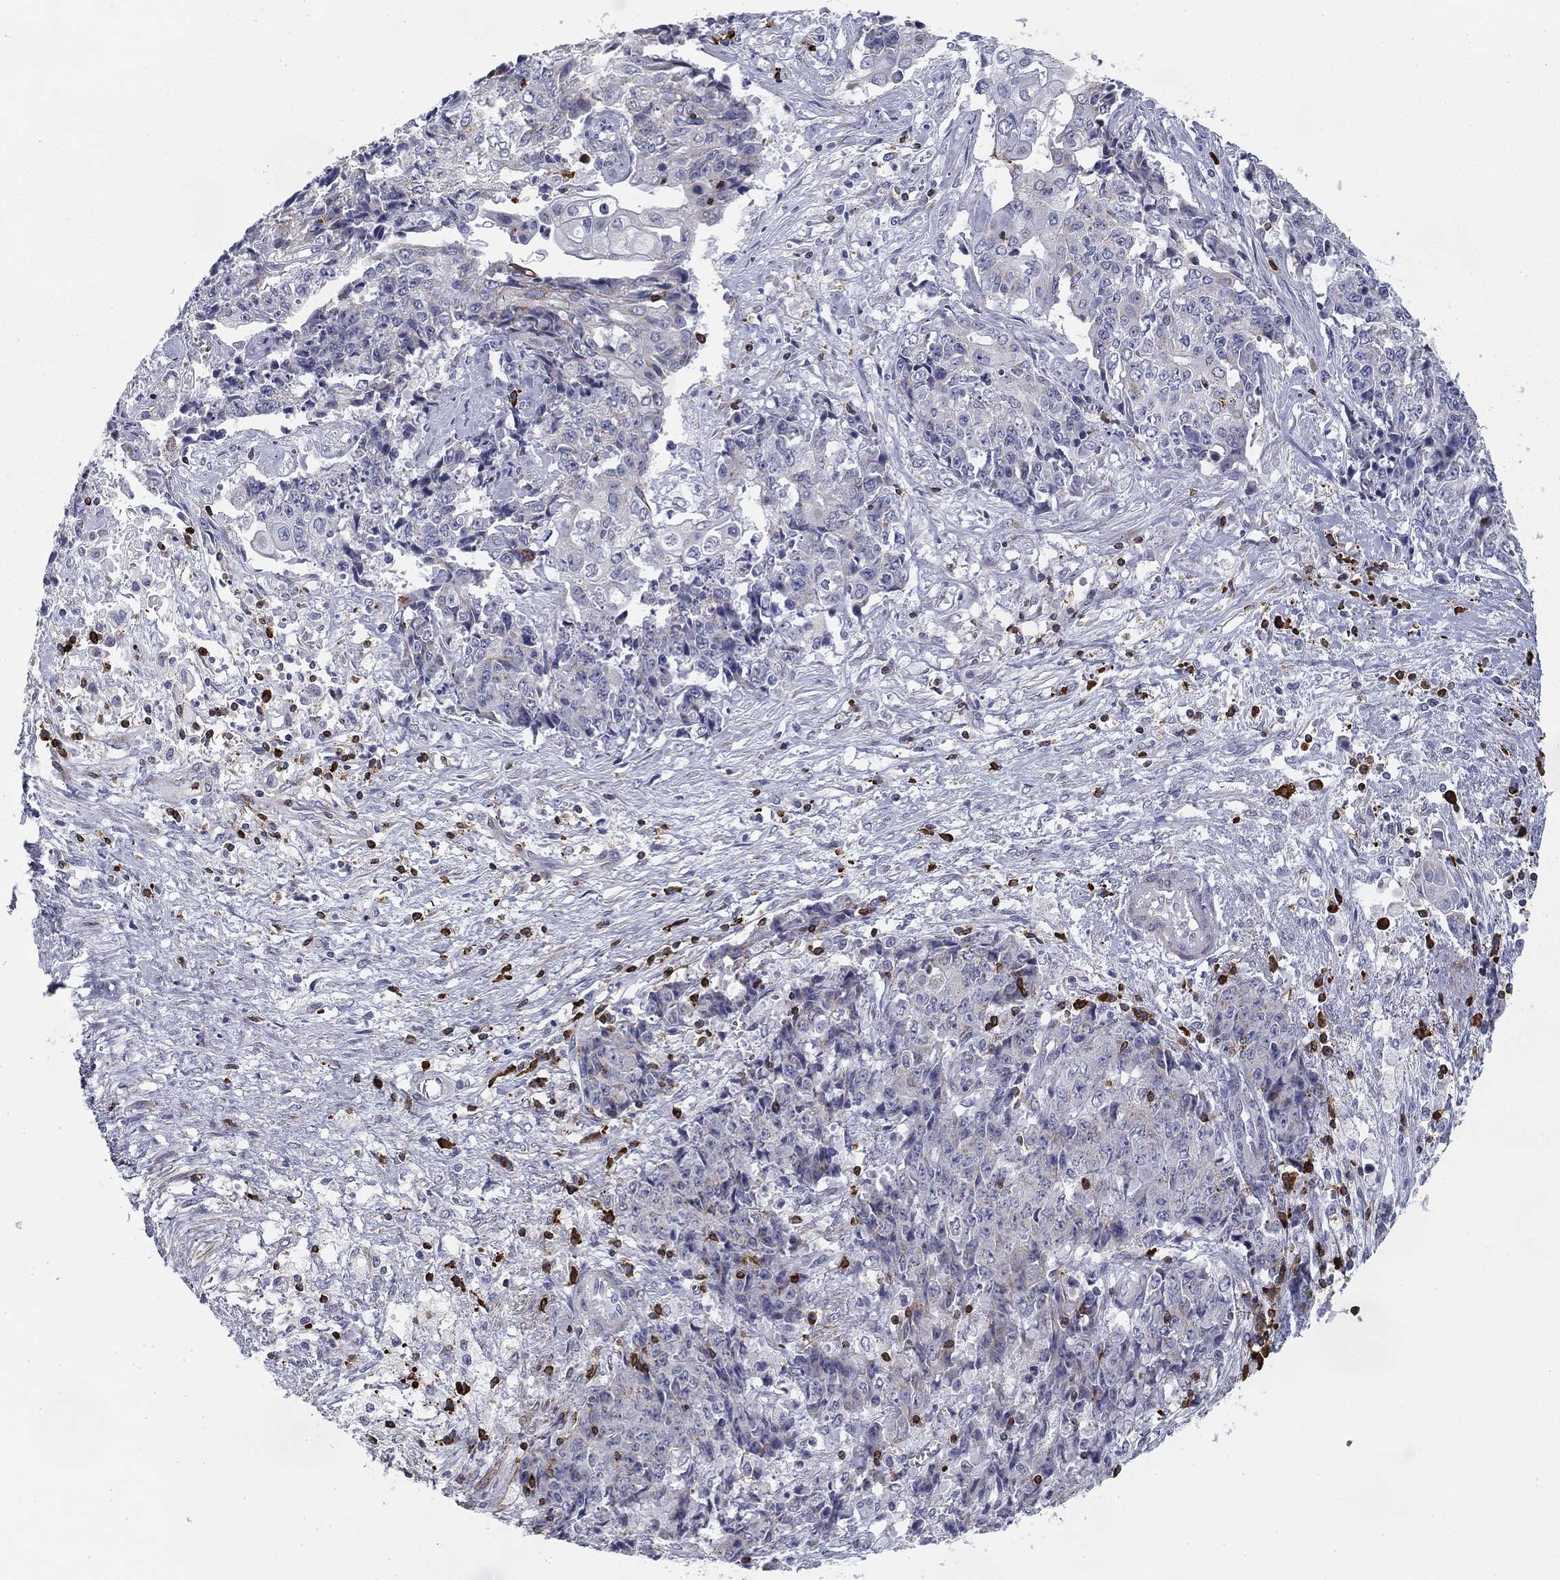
{"staining": {"intensity": "negative", "quantity": "none", "location": "none"}, "tissue": "ovarian cancer", "cell_type": "Tumor cells", "image_type": "cancer", "snomed": [{"axis": "morphology", "description": "Carcinoma, endometroid"}, {"axis": "topography", "description": "Ovary"}], "caption": "A high-resolution image shows IHC staining of ovarian cancer, which reveals no significant staining in tumor cells.", "gene": "TRAT1", "patient": {"sex": "female", "age": 42}}